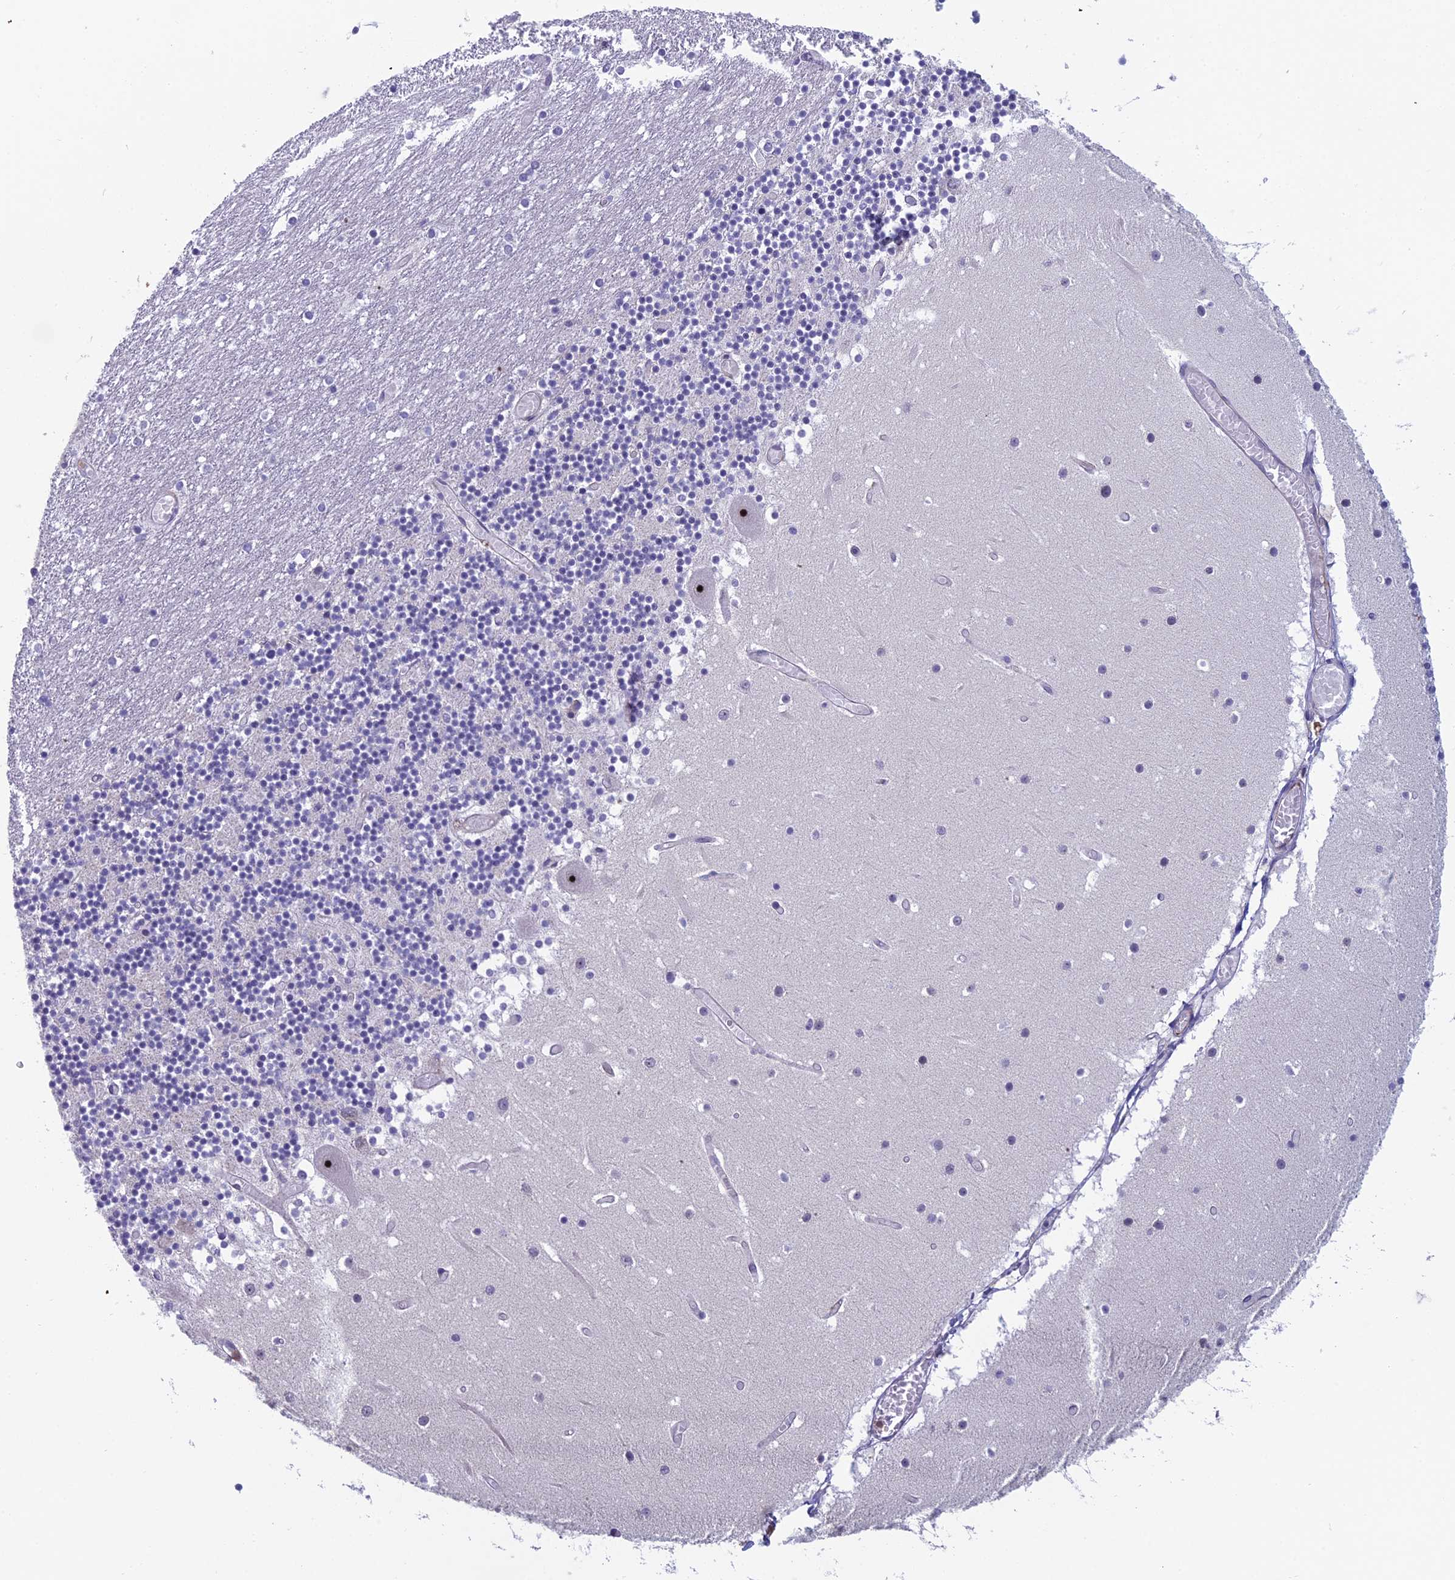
{"staining": {"intensity": "negative", "quantity": "none", "location": "none"}, "tissue": "cerebellum", "cell_type": "Cells in granular layer", "image_type": "normal", "snomed": [{"axis": "morphology", "description": "Normal tissue, NOS"}, {"axis": "topography", "description": "Cerebellum"}], "caption": "High power microscopy micrograph of an immunohistochemistry photomicrograph of normal cerebellum, revealing no significant expression in cells in granular layer. Nuclei are stained in blue.", "gene": "NOC2L", "patient": {"sex": "female", "age": 28}}